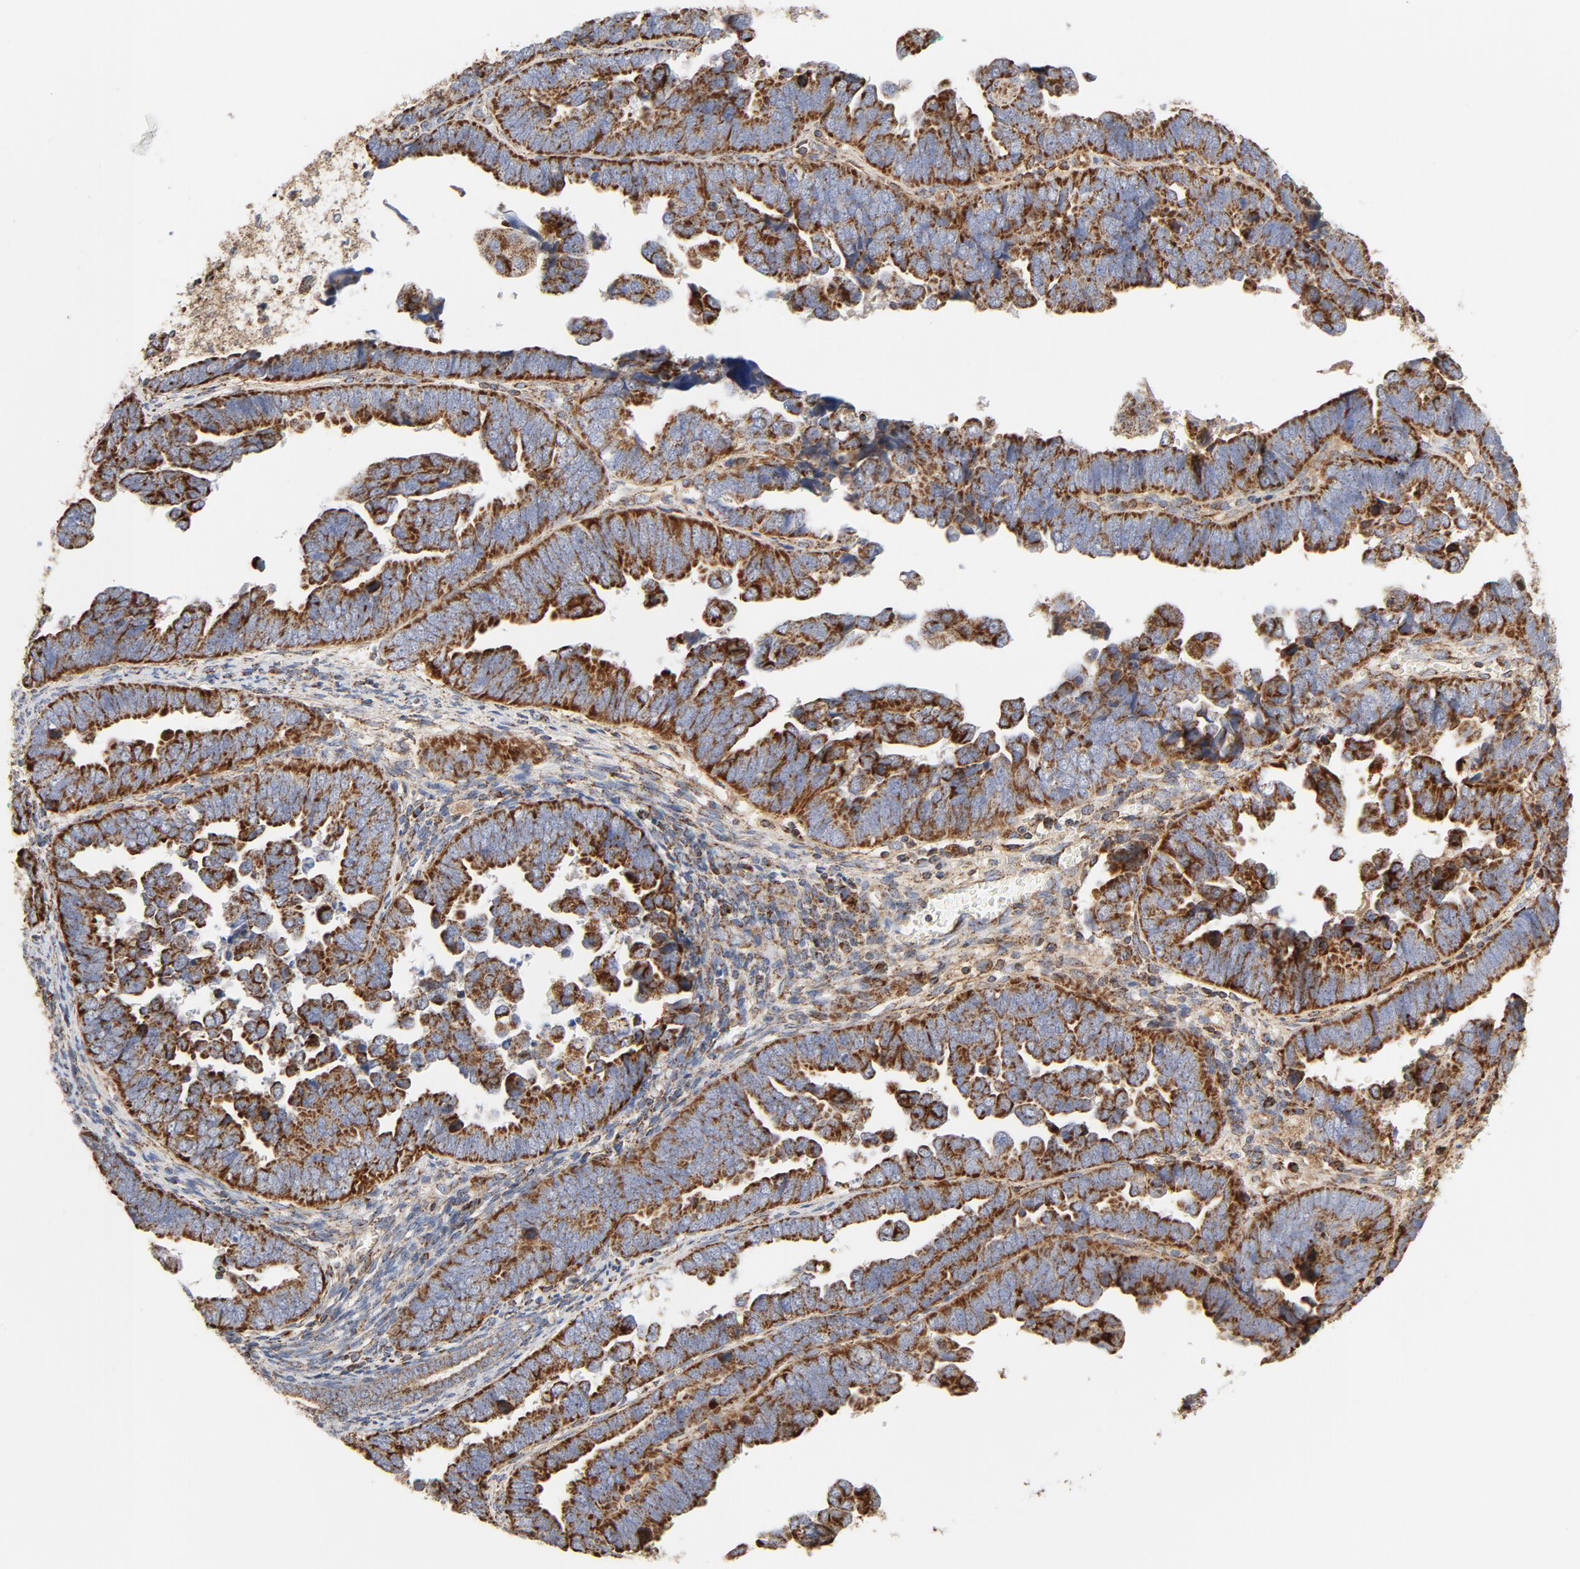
{"staining": {"intensity": "strong", "quantity": ">75%", "location": "cytoplasmic/membranous"}, "tissue": "endometrial cancer", "cell_type": "Tumor cells", "image_type": "cancer", "snomed": [{"axis": "morphology", "description": "Adenocarcinoma, NOS"}, {"axis": "topography", "description": "Endometrium"}], "caption": "A high amount of strong cytoplasmic/membranous expression is present in about >75% of tumor cells in endometrial adenocarcinoma tissue.", "gene": "PCNX4", "patient": {"sex": "female", "age": 75}}